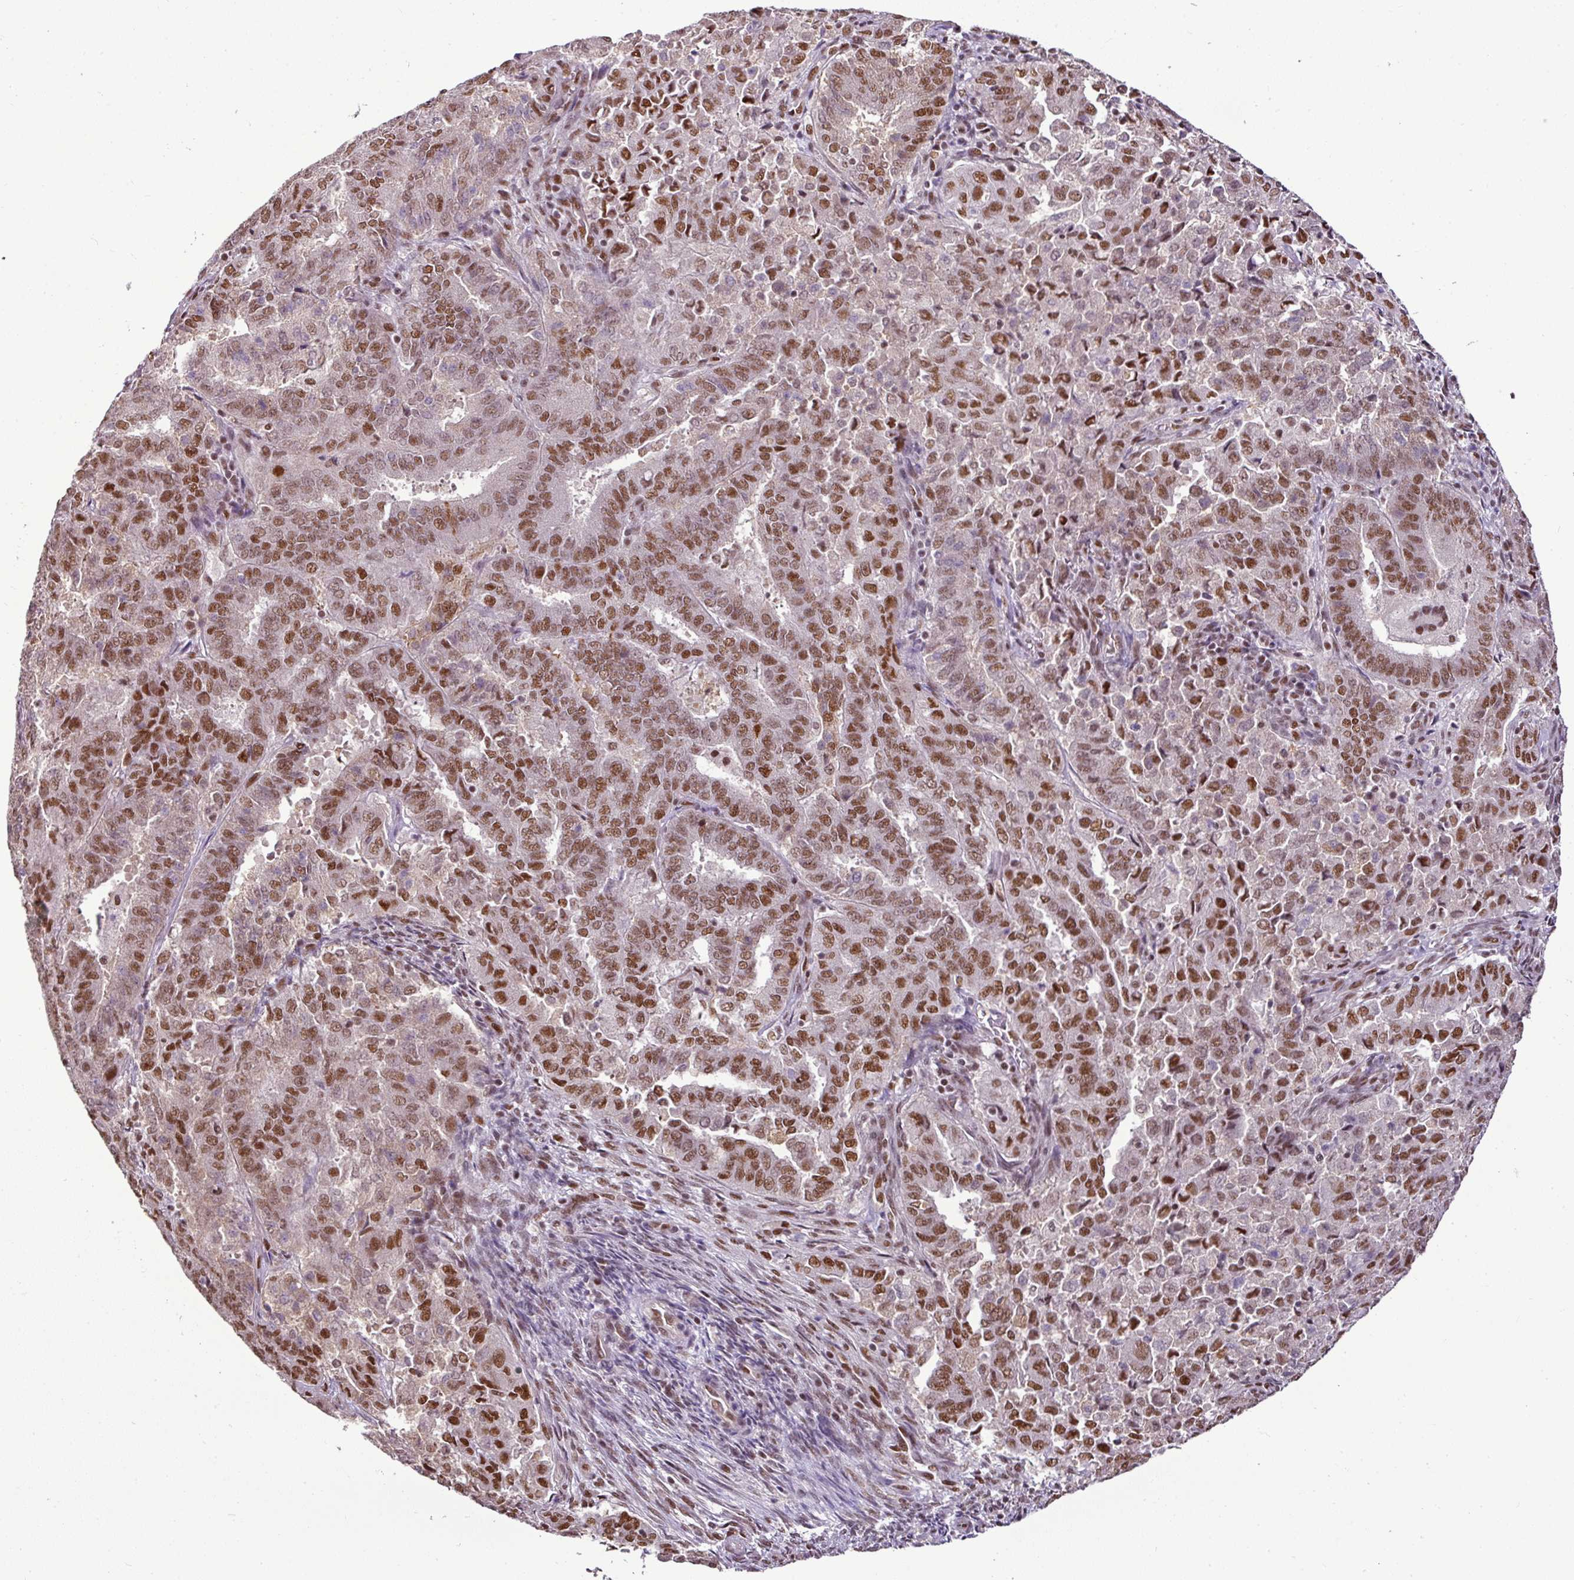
{"staining": {"intensity": "moderate", "quantity": ">75%", "location": "nuclear"}, "tissue": "endometrial cancer", "cell_type": "Tumor cells", "image_type": "cancer", "snomed": [{"axis": "morphology", "description": "Adenocarcinoma, NOS"}, {"axis": "topography", "description": "Endometrium"}], "caption": "Tumor cells show medium levels of moderate nuclear positivity in approximately >75% of cells in human endometrial cancer.", "gene": "PGAP4", "patient": {"sex": "female", "age": 72}}